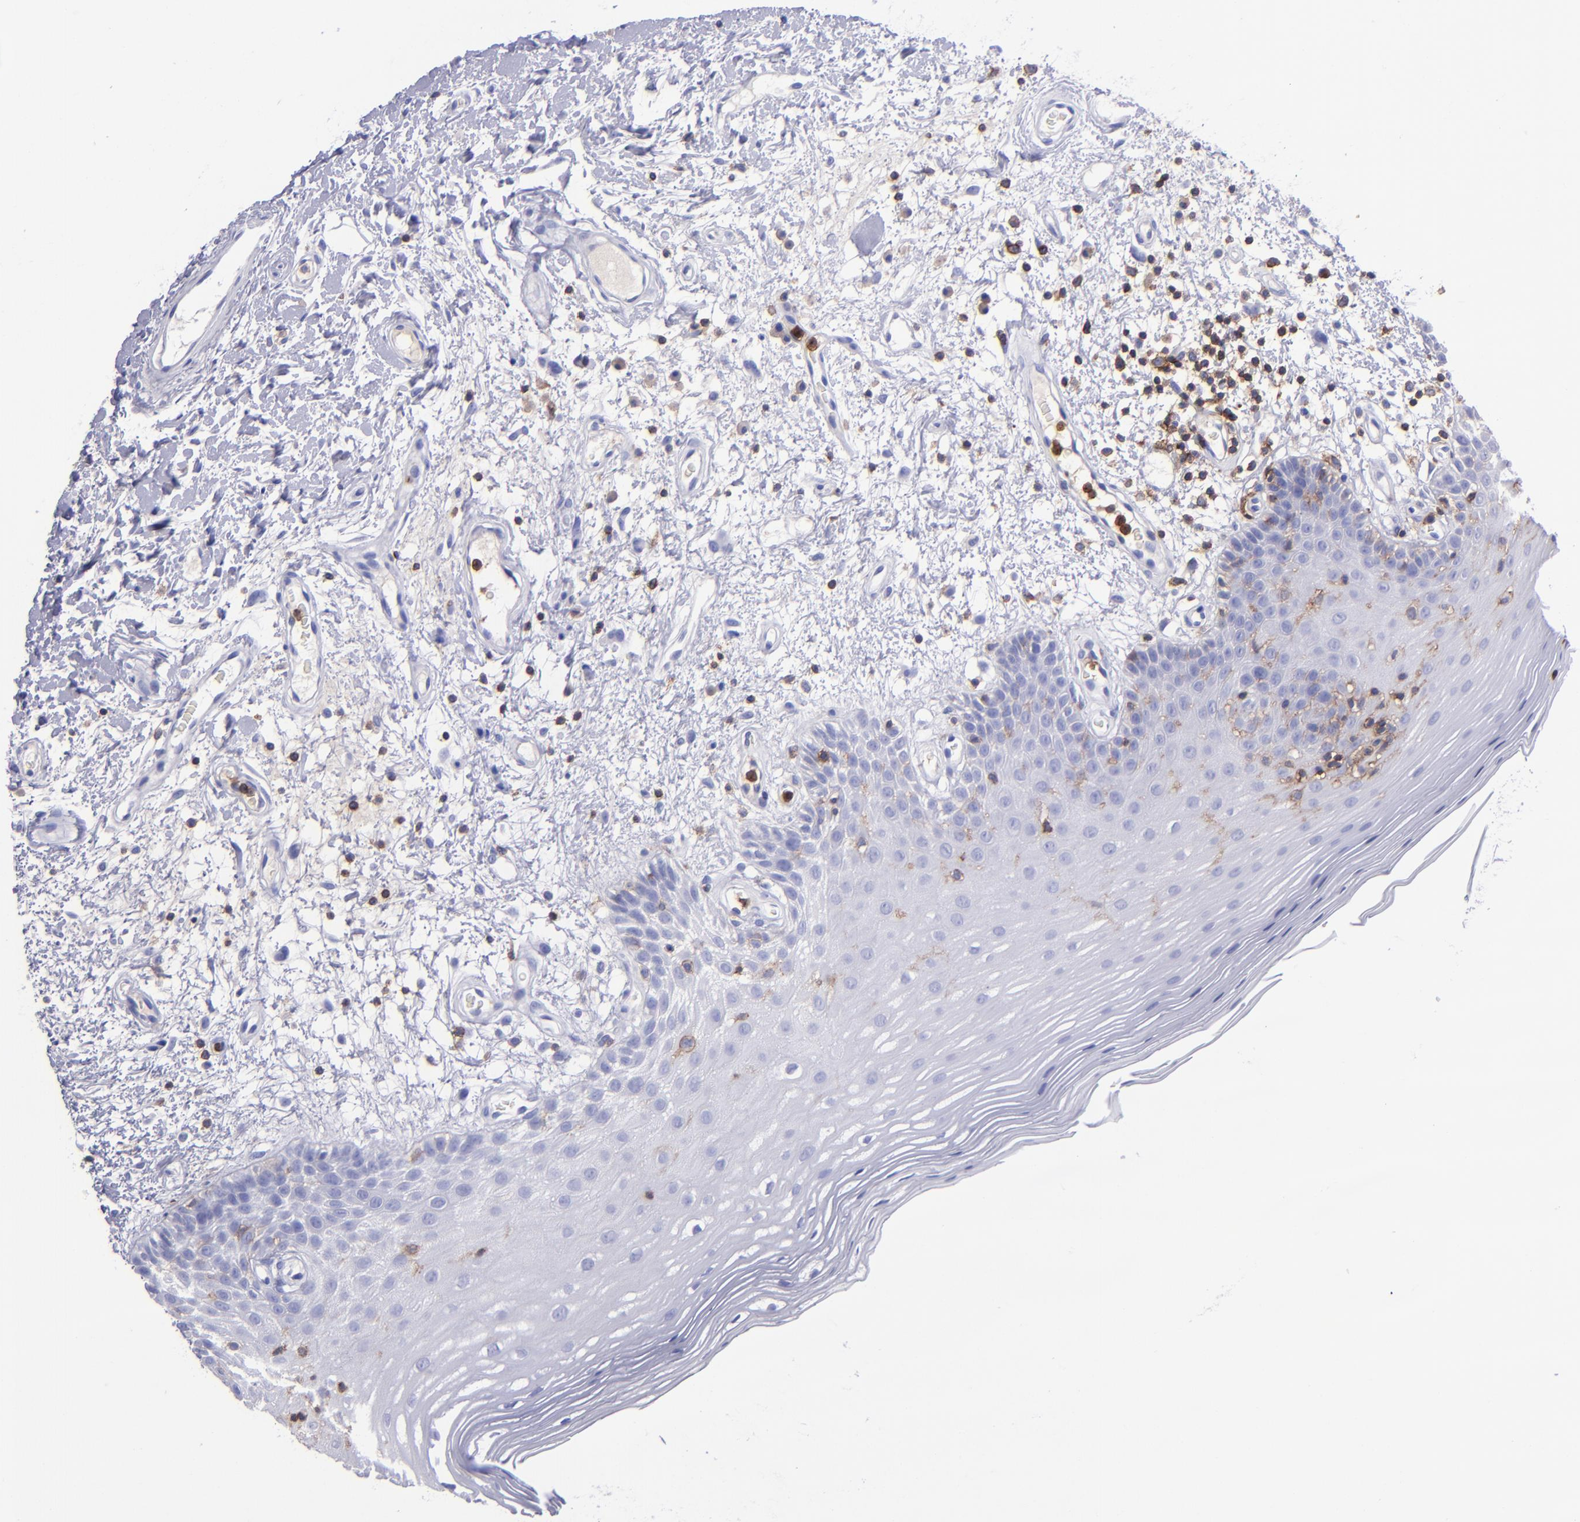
{"staining": {"intensity": "weak", "quantity": "<25%", "location": "cytoplasmic/membranous"}, "tissue": "oral mucosa", "cell_type": "Squamous epithelial cells", "image_type": "normal", "snomed": [{"axis": "morphology", "description": "Normal tissue, NOS"}, {"axis": "morphology", "description": "Squamous cell carcinoma, NOS"}, {"axis": "topography", "description": "Skeletal muscle"}, {"axis": "topography", "description": "Oral tissue"}, {"axis": "topography", "description": "Head-Neck"}], "caption": "The micrograph shows no significant positivity in squamous epithelial cells of oral mucosa. Nuclei are stained in blue.", "gene": "ICAM3", "patient": {"sex": "male", "age": 71}}